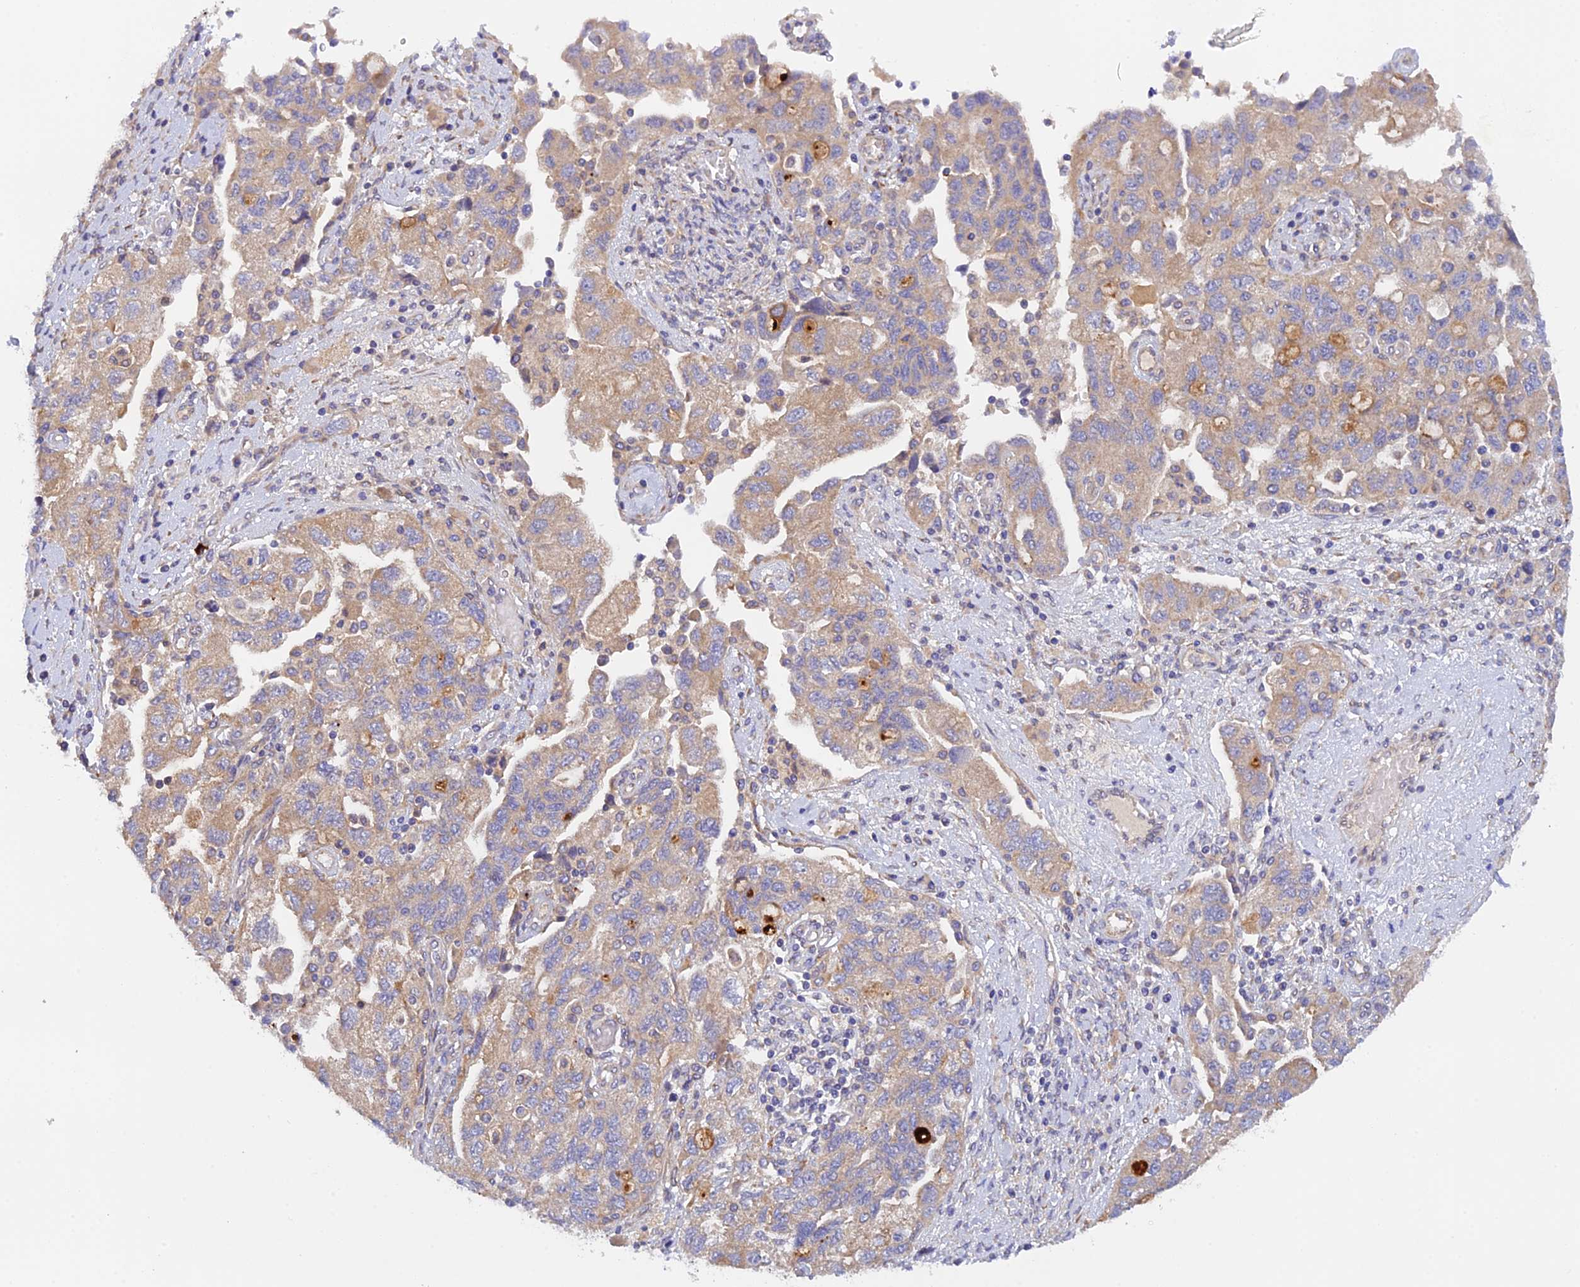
{"staining": {"intensity": "weak", "quantity": "25%-75%", "location": "cytoplasmic/membranous"}, "tissue": "ovarian cancer", "cell_type": "Tumor cells", "image_type": "cancer", "snomed": [{"axis": "morphology", "description": "Carcinoma, NOS"}, {"axis": "morphology", "description": "Cystadenocarcinoma, serous, NOS"}, {"axis": "topography", "description": "Ovary"}], "caption": "Ovarian carcinoma stained for a protein demonstrates weak cytoplasmic/membranous positivity in tumor cells.", "gene": "RANBP6", "patient": {"sex": "female", "age": 69}}